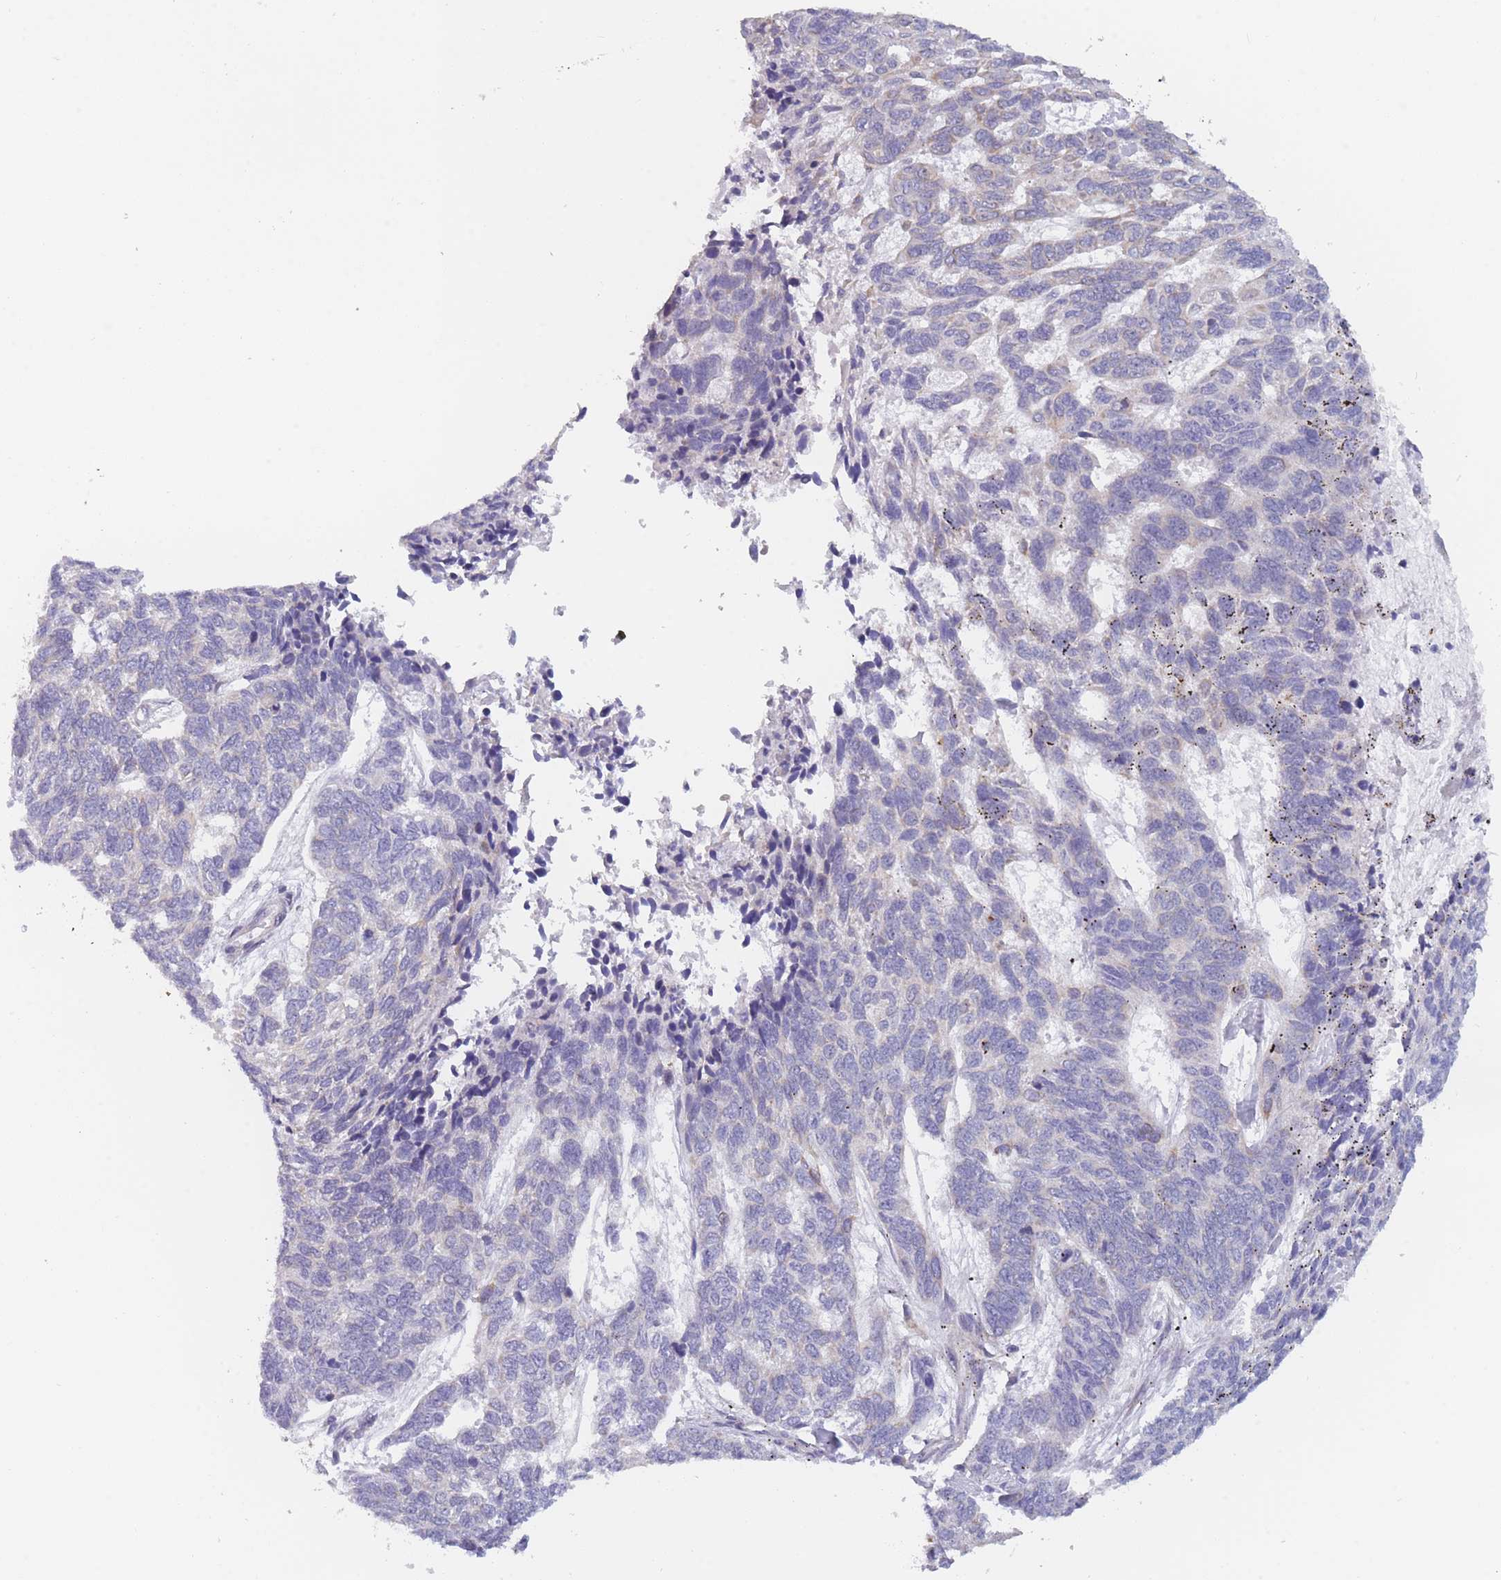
{"staining": {"intensity": "negative", "quantity": "none", "location": "none"}, "tissue": "skin cancer", "cell_type": "Tumor cells", "image_type": "cancer", "snomed": [{"axis": "morphology", "description": "Basal cell carcinoma"}, {"axis": "topography", "description": "Skin"}], "caption": "Immunohistochemistry of human basal cell carcinoma (skin) exhibits no staining in tumor cells.", "gene": "FAM227B", "patient": {"sex": "female", "age": 65}}